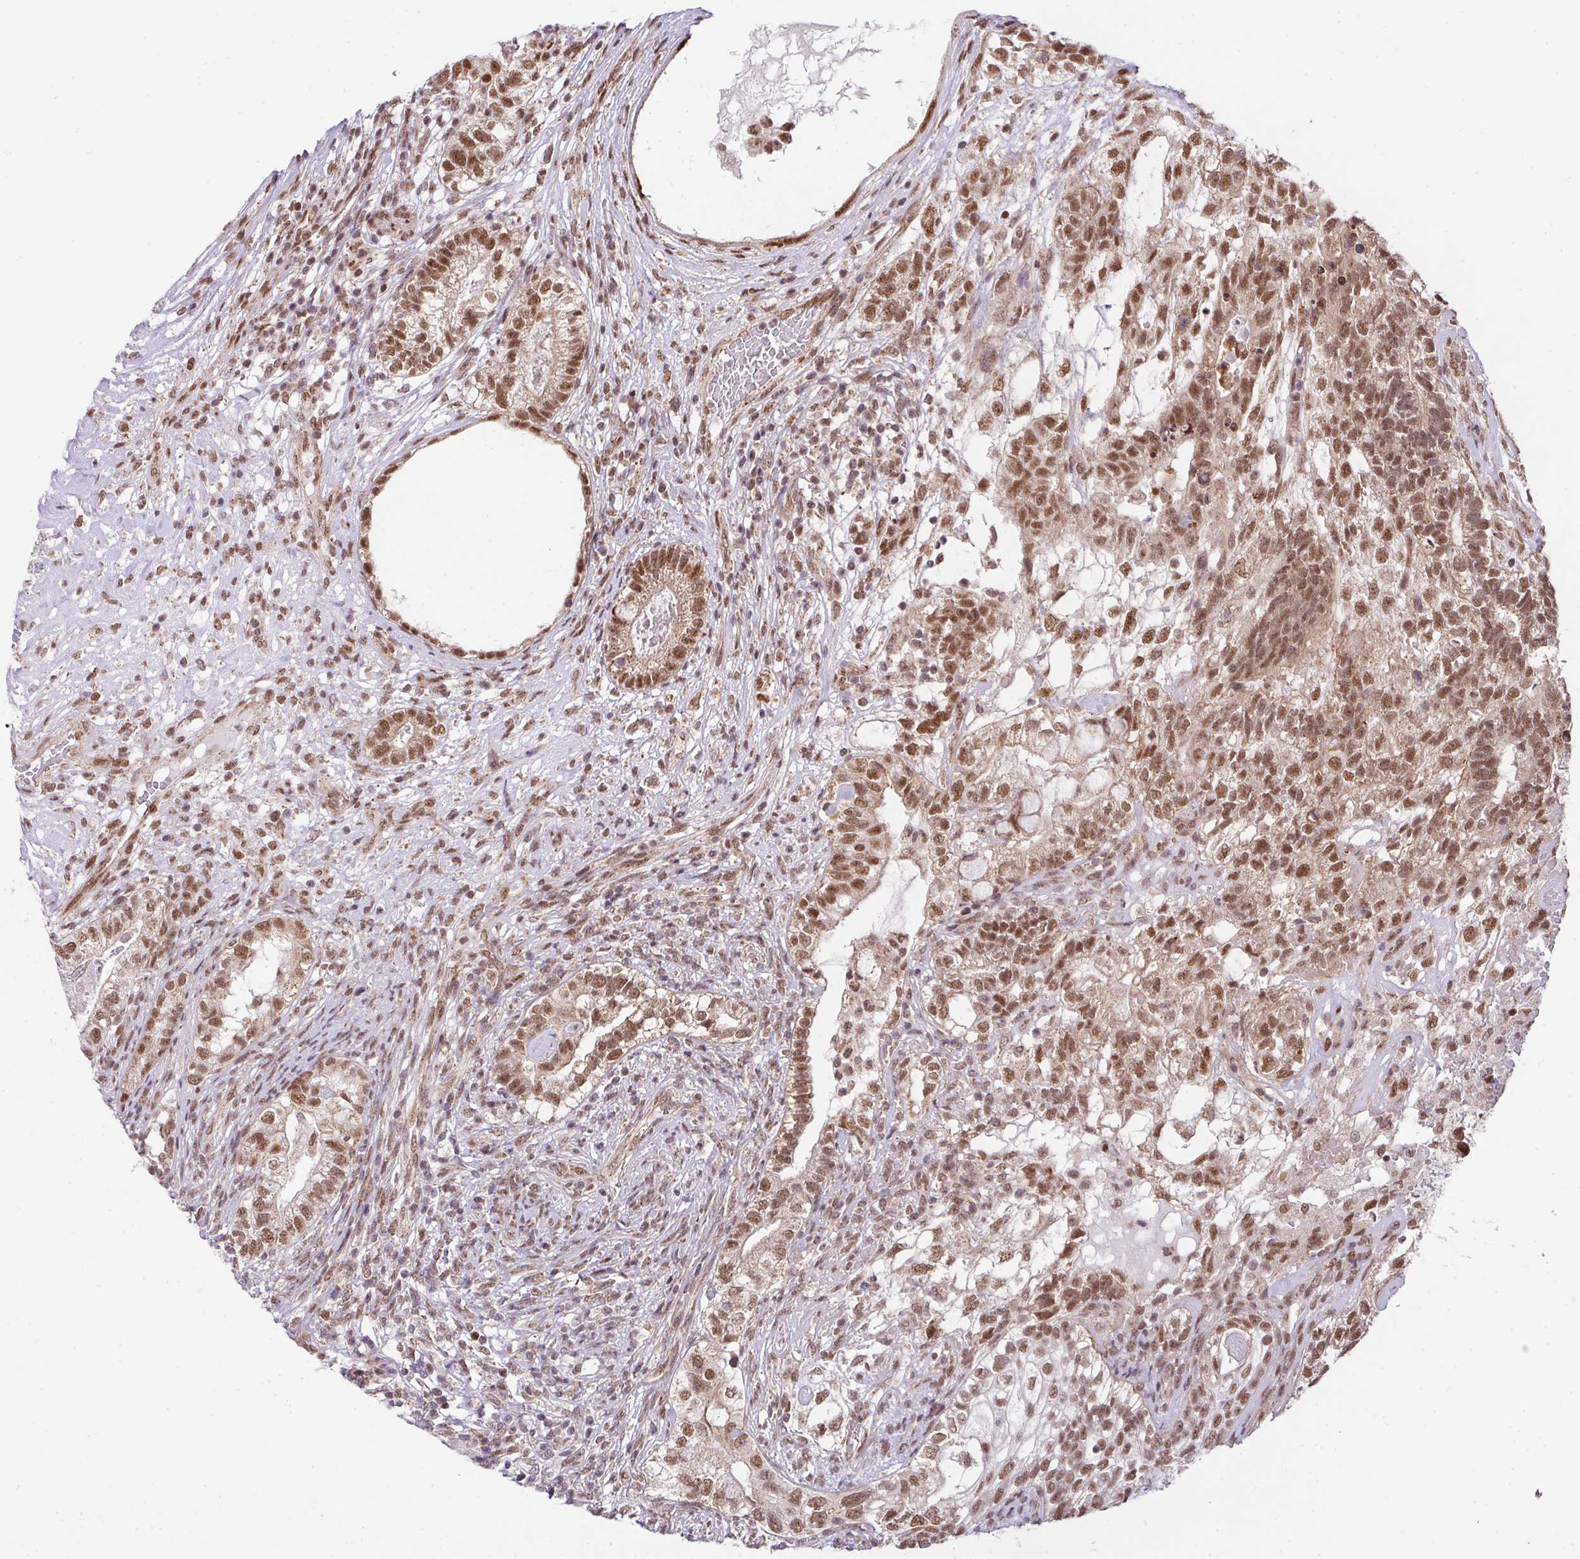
{"staining": {"intensity": "moderate", "quantity": ">75%", "location": "cytoplasmic/membranous,nuclear"}, "tissue": "testis cancer", "cell_type": "Tumor cells", "image_type": "cancer", "snomed": [{"axis": "morphology", "description": "Seminoma, NOS"}, {"axis": "morphology", "description": "Carcinoma, Embryonal, NOS"}, {"axis": "topography", "description": "Testis"}], "caption": "DAB (3,3'-diaminobenzidine) immunohistochemical staining of human testis cancer (seminoma) demonstrates moderate cytoplasmic/membranous and nuclear protein positivity in approximately >75% of tumor cells.", "gene": "PLK1", "patient": {"sex": "male", "age": 41}}